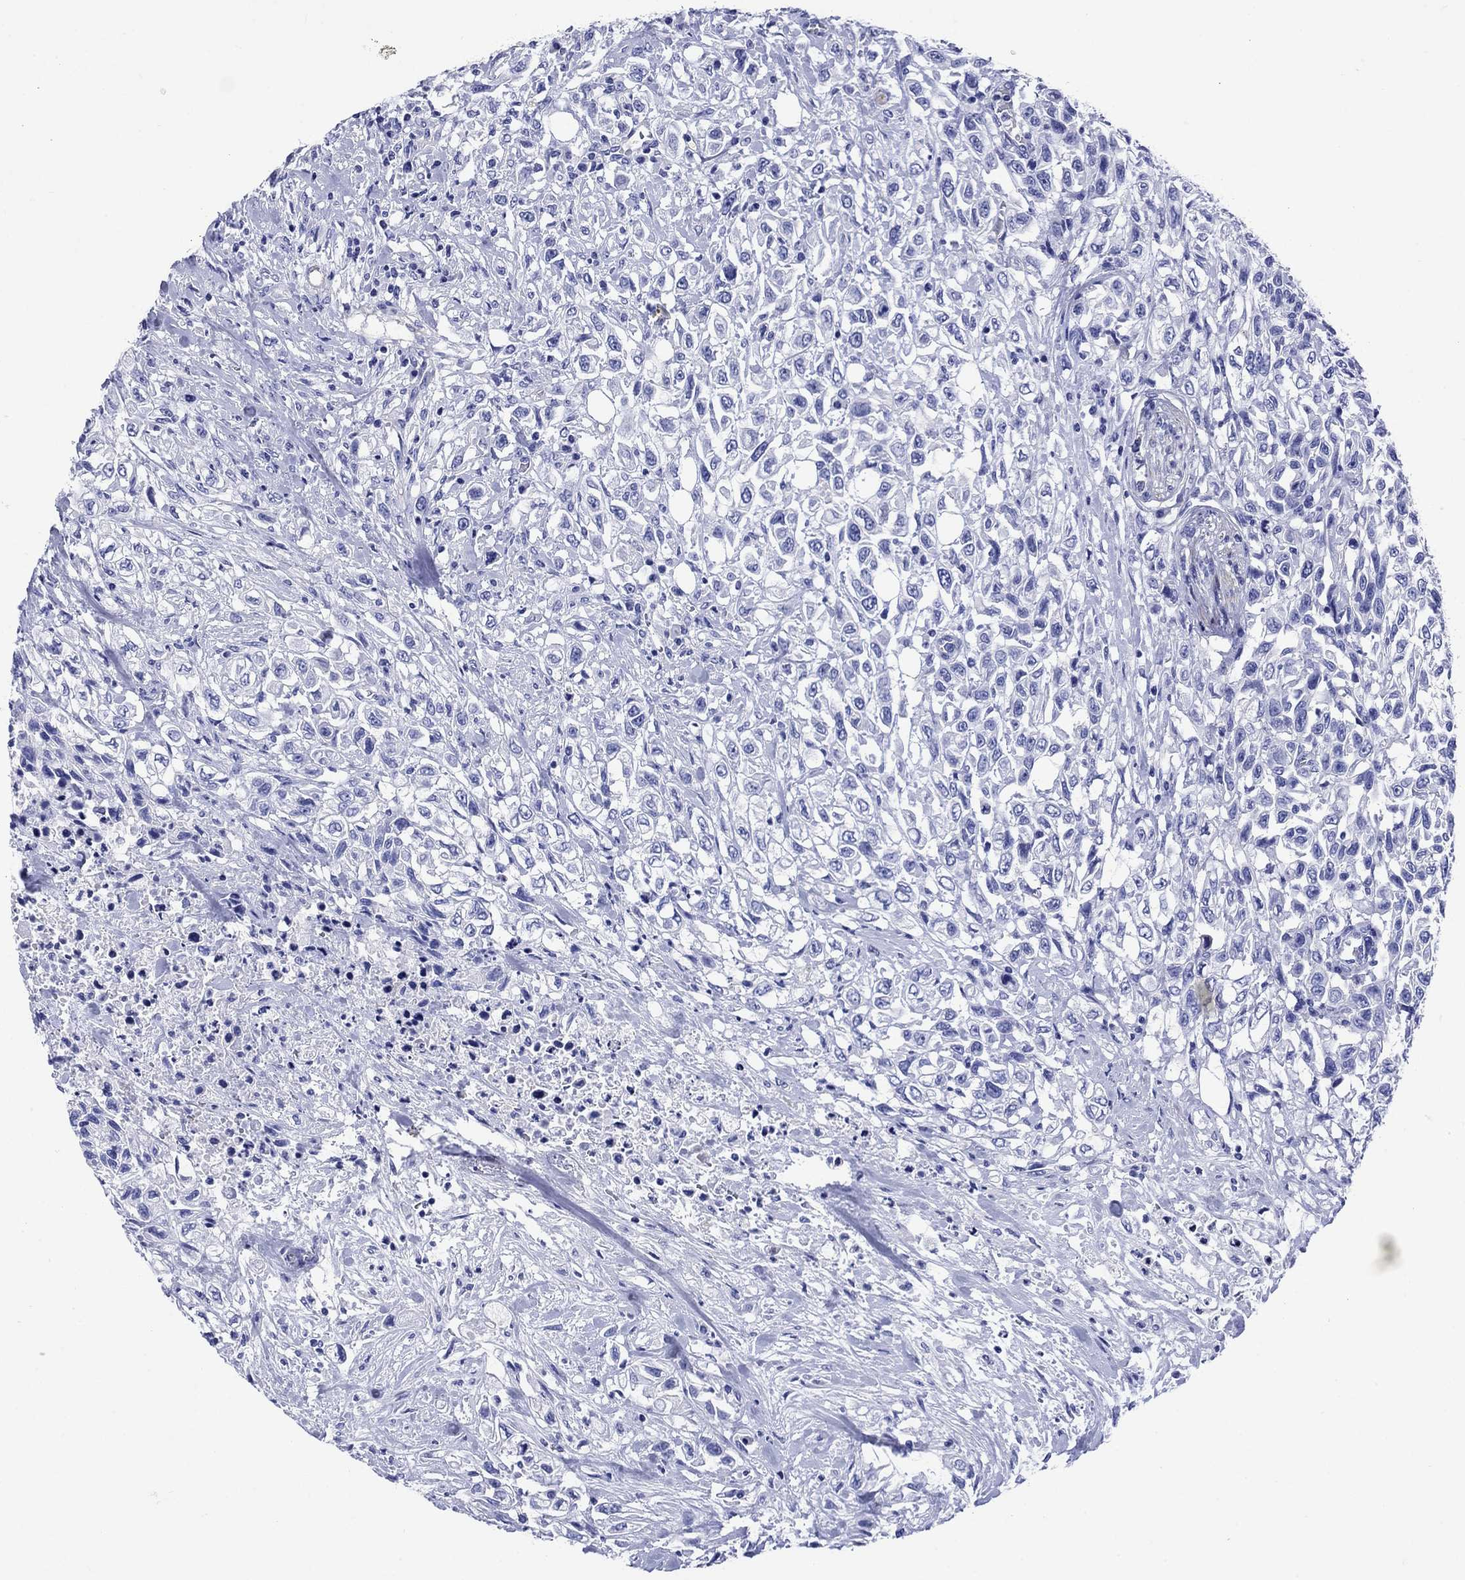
{"staining": {"intensity": "negative", "quantity": "none", "location": "none"}, "tissue": "urothelial cancer", "cell_type": "Tumor cells", "image_type": "cancer", "snomed": [{"axis": "morphology", "description": "Urothelial carcinoma, High grade"}, {"axis": "topography", "description": "Urinary bladder"}], "caption": "There is no significant positivity in tumor cells of urothelial cancer. (Stains: DAB immunohistochemistry (IHC) with hematoxylin counter stain, Microscopy: brightfield microscopy at high magnification).", "gene": "SLC1A2", "patient": {"sex": "female", "age": 56}}